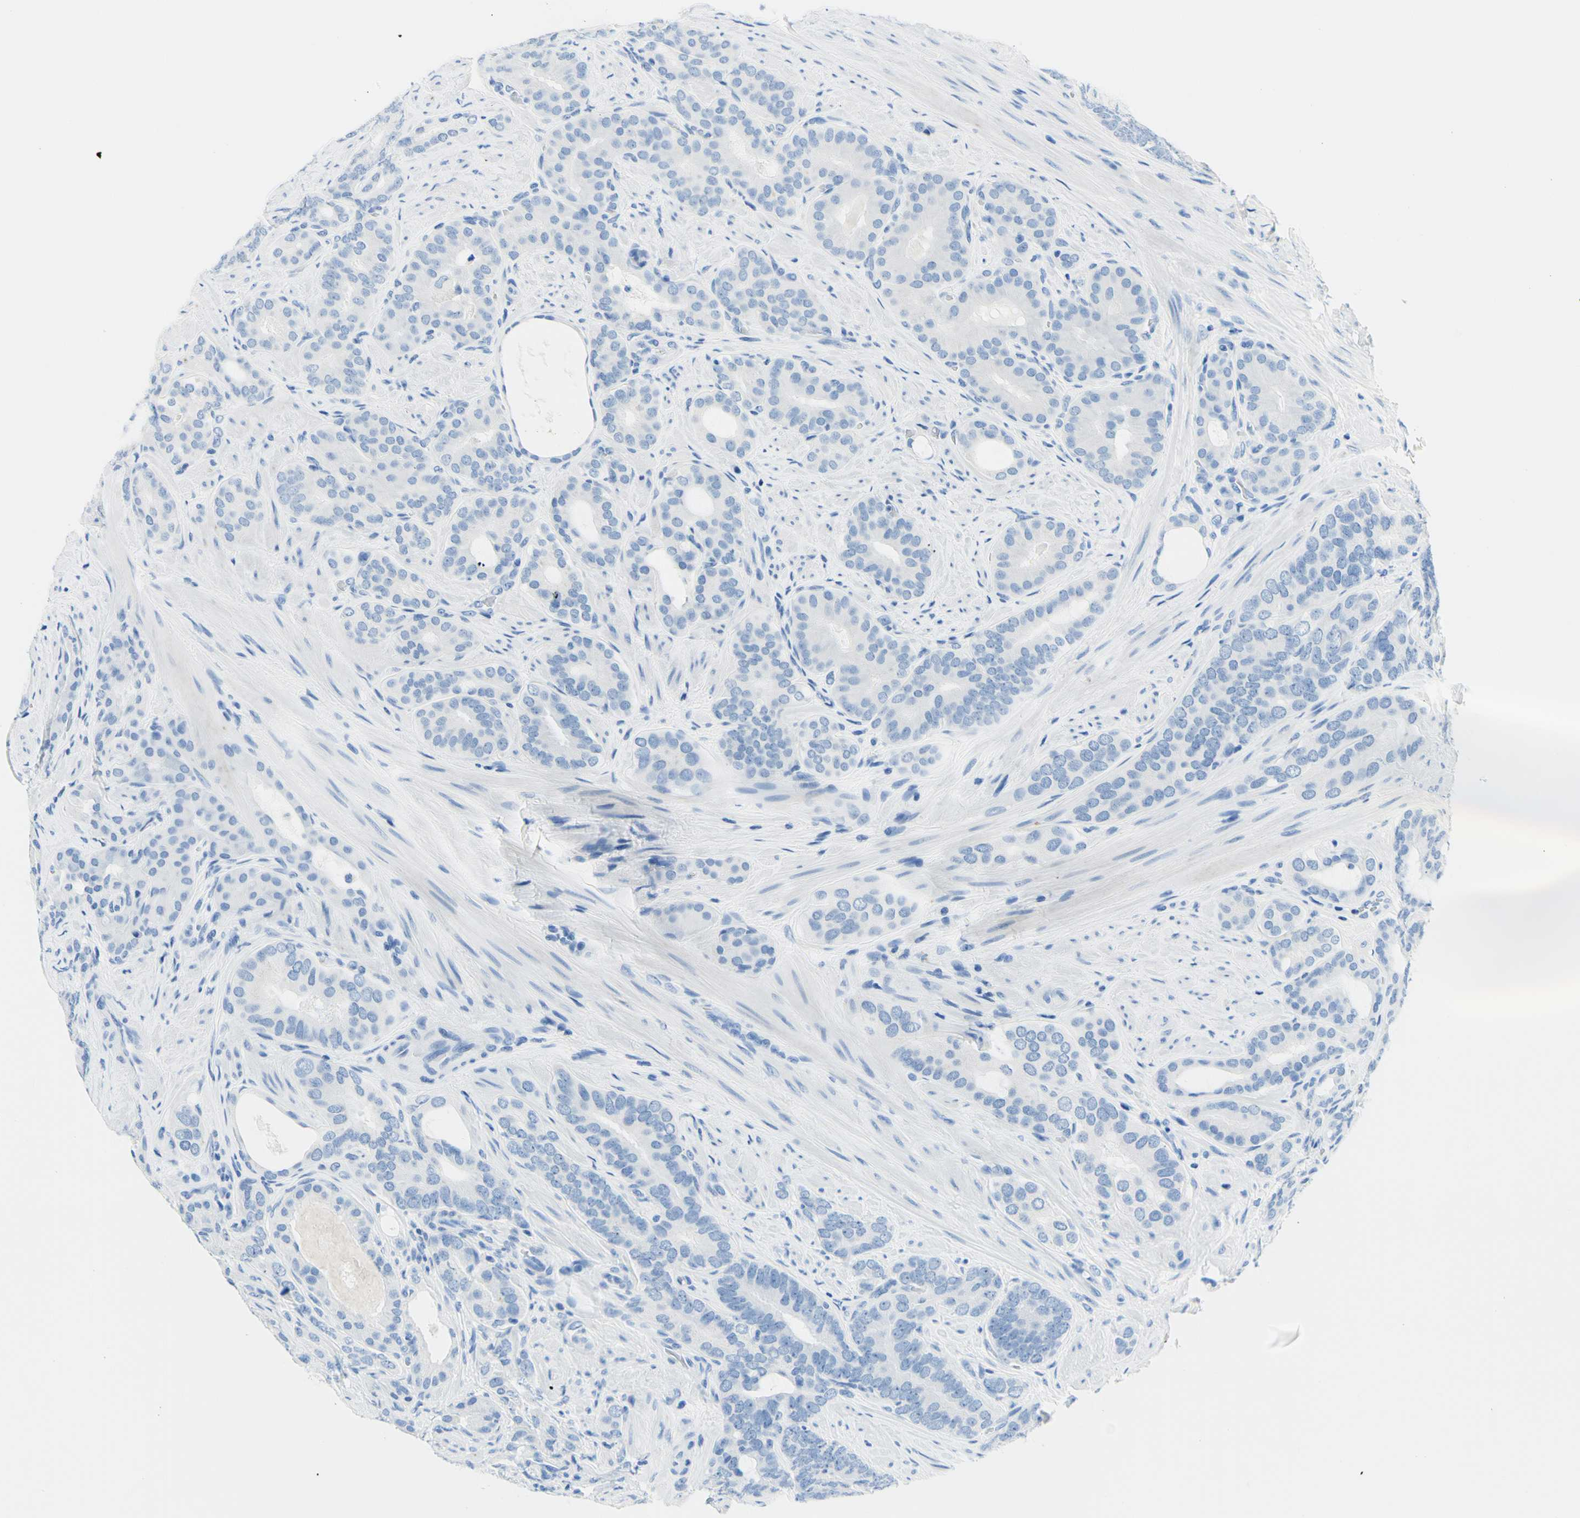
{"staining": {"intensity": "negative", "quantity": "none", "location": "none"}, "tissue": "prostate cancer", "cell_type": "Tumor cells", "image_type": "cancer", "snomed": [{"axis": "morphology", "description": "Adenocarcinoma, Low grade"}, {"axis": "topography", "description": "Prostate"}], "caption": "This is an immunohistochemistry (IHC) photomicrograph of human low-grade adenocarcinoma (prostate). There is no expression in tumor cells.", "gene": "MYH2", "patient": {"sex": "male", "age": 63}}